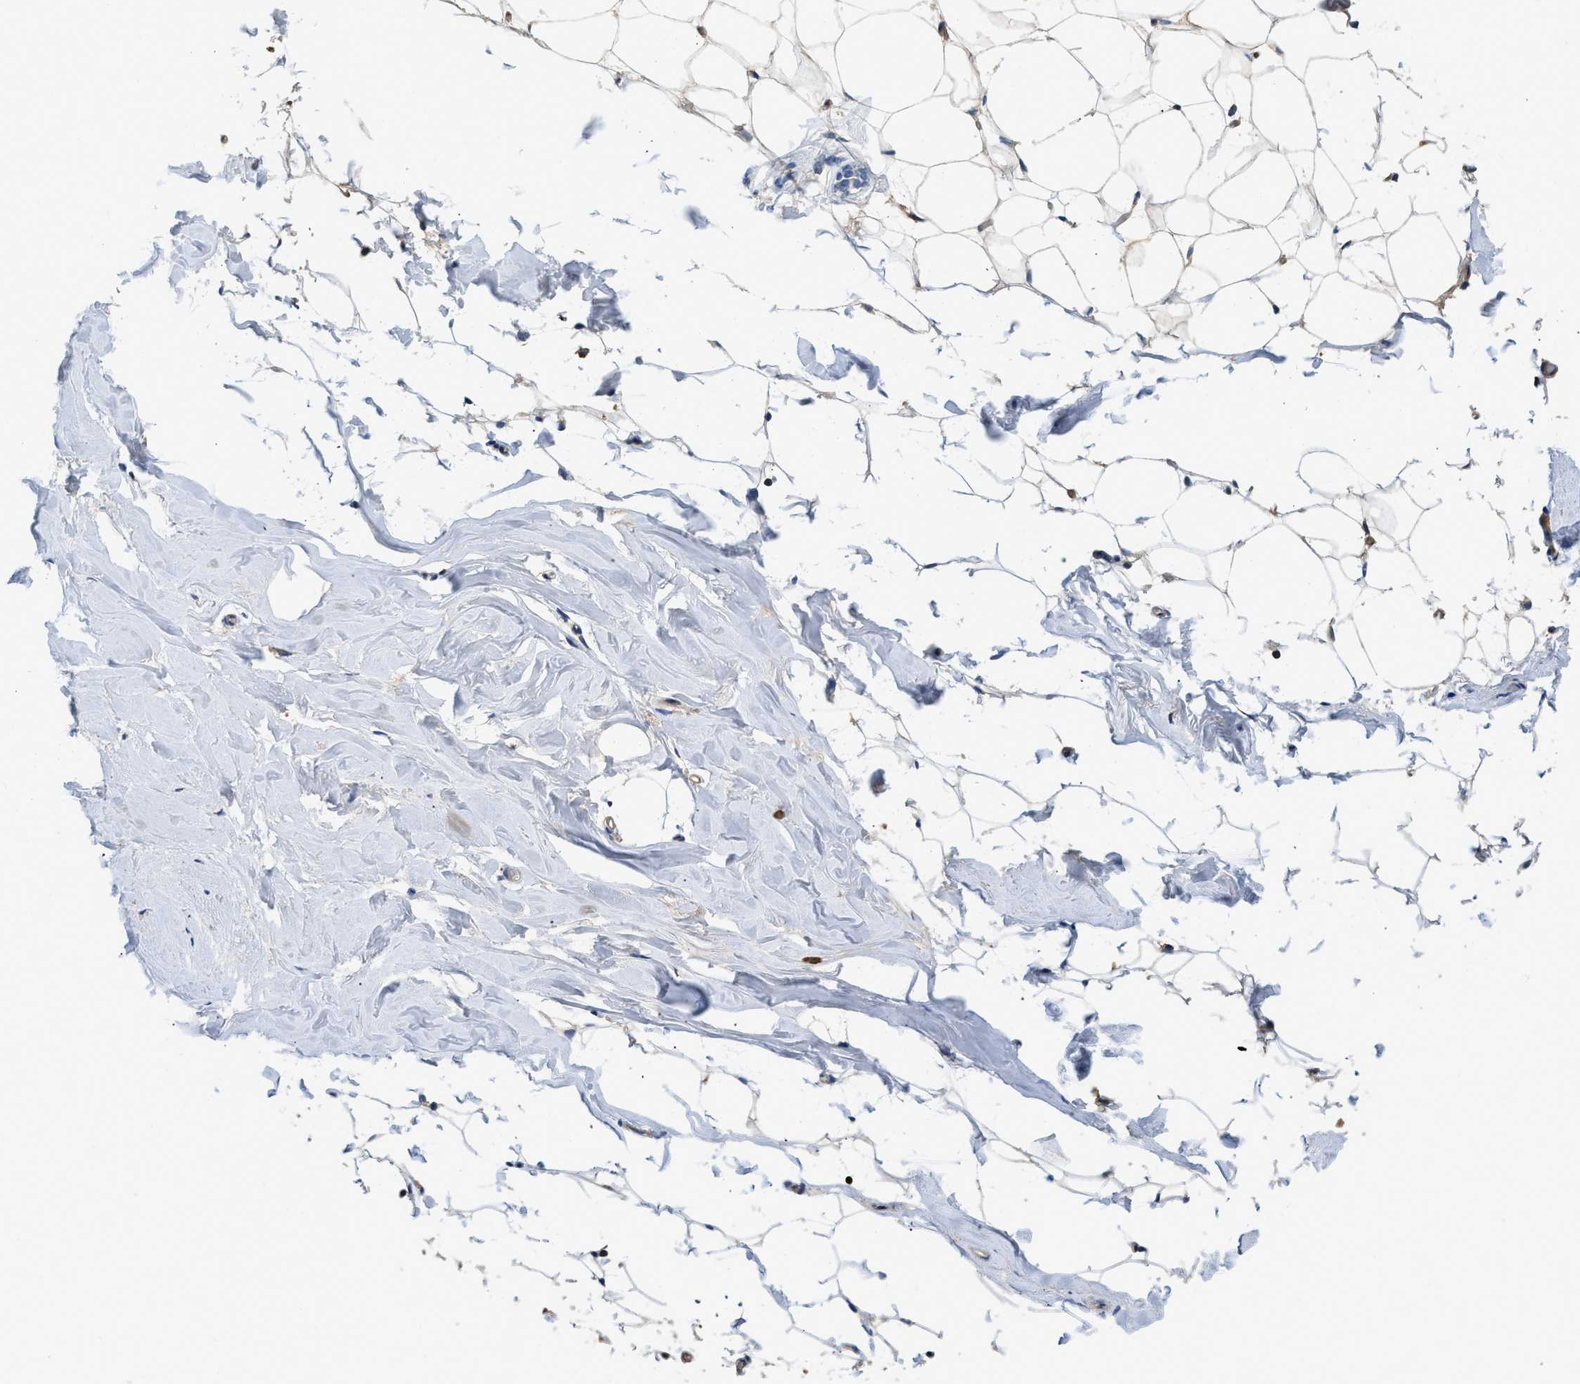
{"staining": {"intensity": "weak", "quantity": ">75%", "location": "cytoplasmic/membranous"}, "tissue": "adipose tissue", "cell_type": "Adipocytes", "image_type": "normal", "snomed": [{"axis": "morphology", "description": "Normal tissue, NOS"}, {"axis": "topography", "description": "Breast"}, {"axis": "topography", "description": "Soft tissue"}], "caption": "The immunohistochemical stain labels weak cytoplasmic/membranous staining in adipocytes of normal adipose tissue. (Stains: DAB (3,3'-diaminobenzidine) in brown, nuclei in blue, Microscopy: brightfield microscopy at high magnification).", "gene": "C1S", "patient": {"sex": "female", "age": 75}}